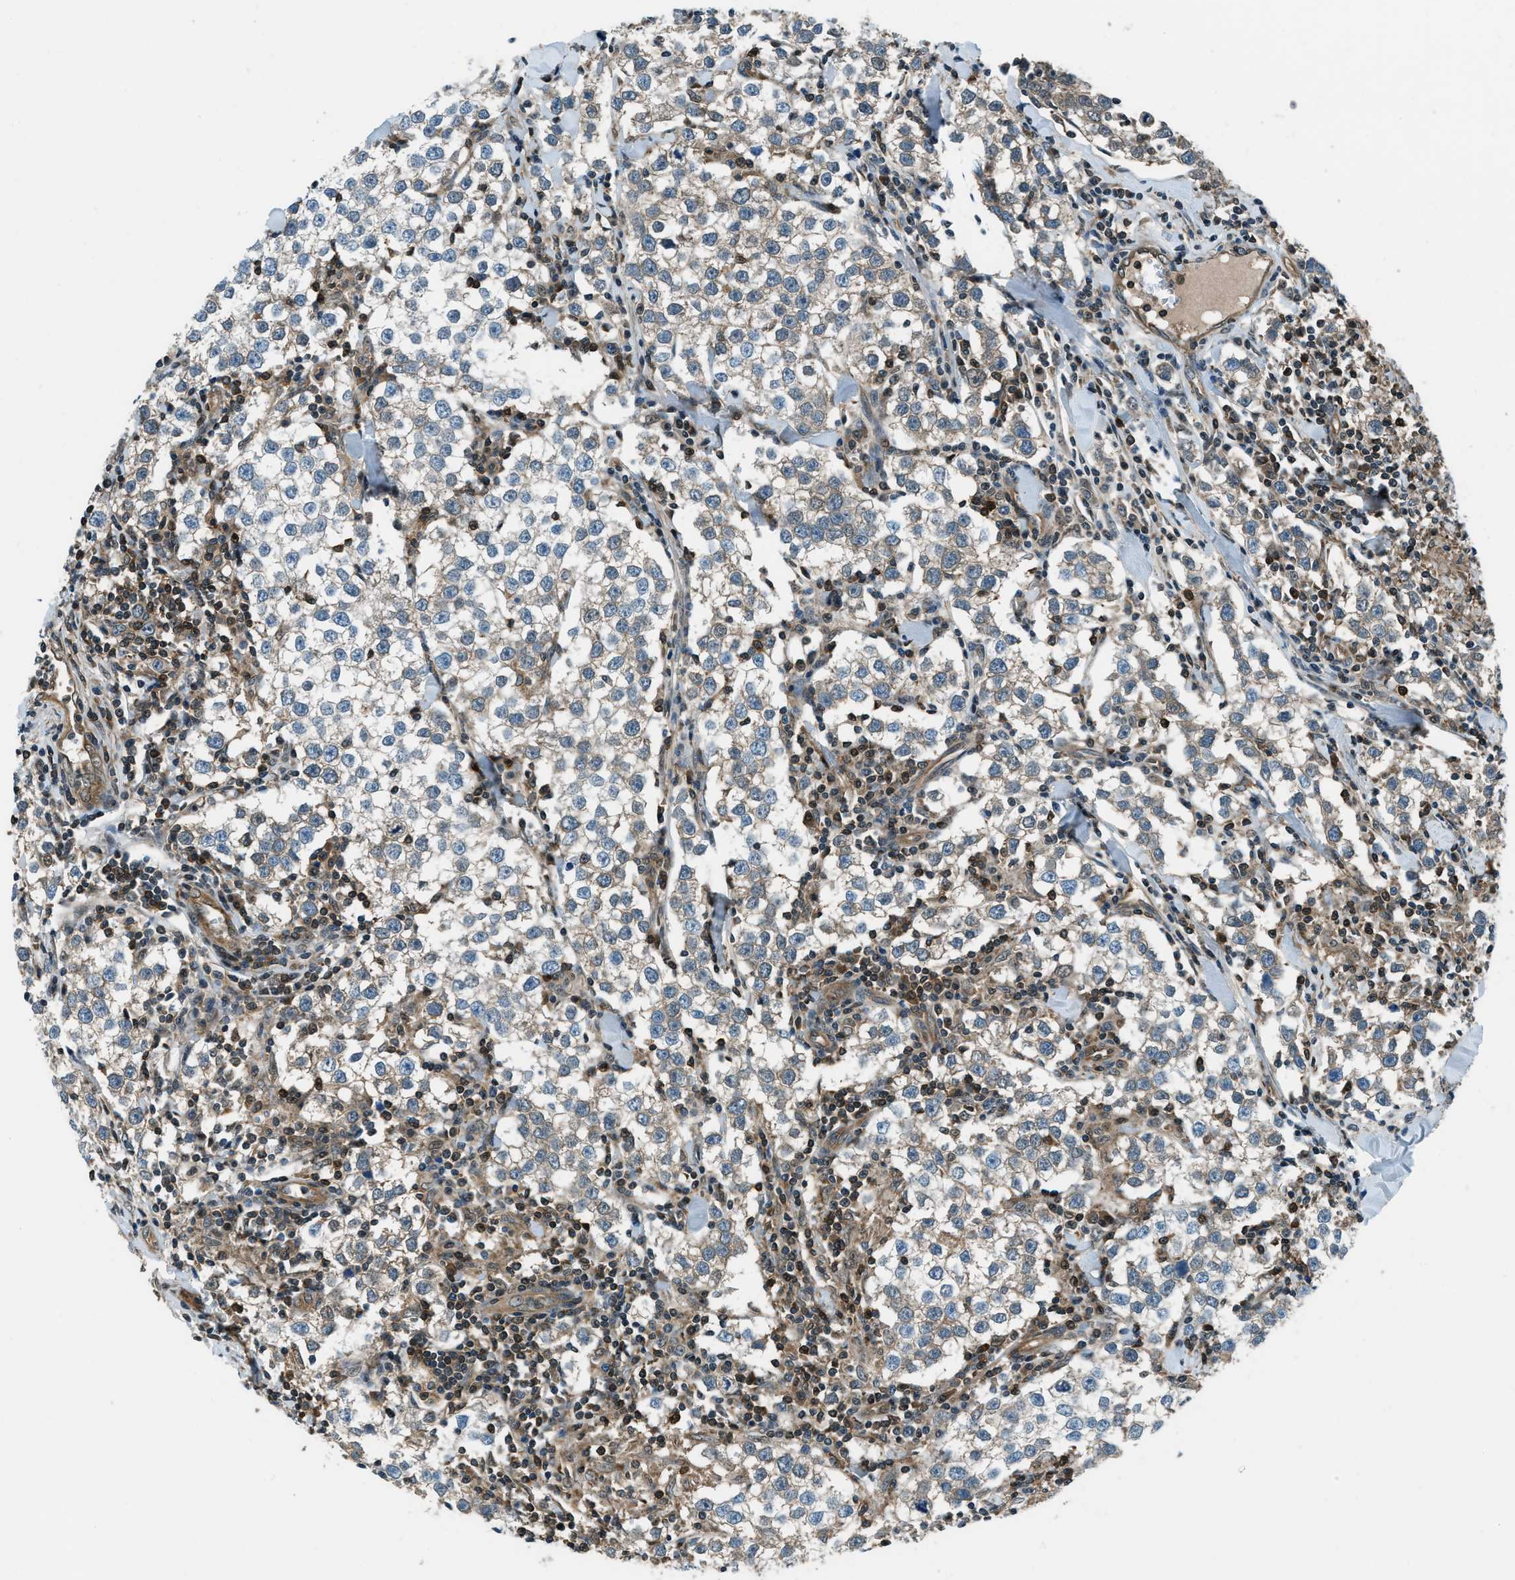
{"staining": {"intensity": "weak", "quantity": "<25%", "location": "cytoplasmic/membranous"}, "tissue": "testis cancer", "cell_type": "Tumor cells", "image_type": "cancer", "snomed": [{"axis": "morphology", "description": "Seminoma, NOS"}, {"axis": "morphology", "description": "Carcinoma, Embryonal, NOS"}, {"axis": "topography", "description": "Testis"}], "caption": "An image of testis cancer (seminoma) stained for a protein shows no brown staining in tumor cells.", "gene": "HEBP2", "patient": {"sex": "male", "age": 36}}